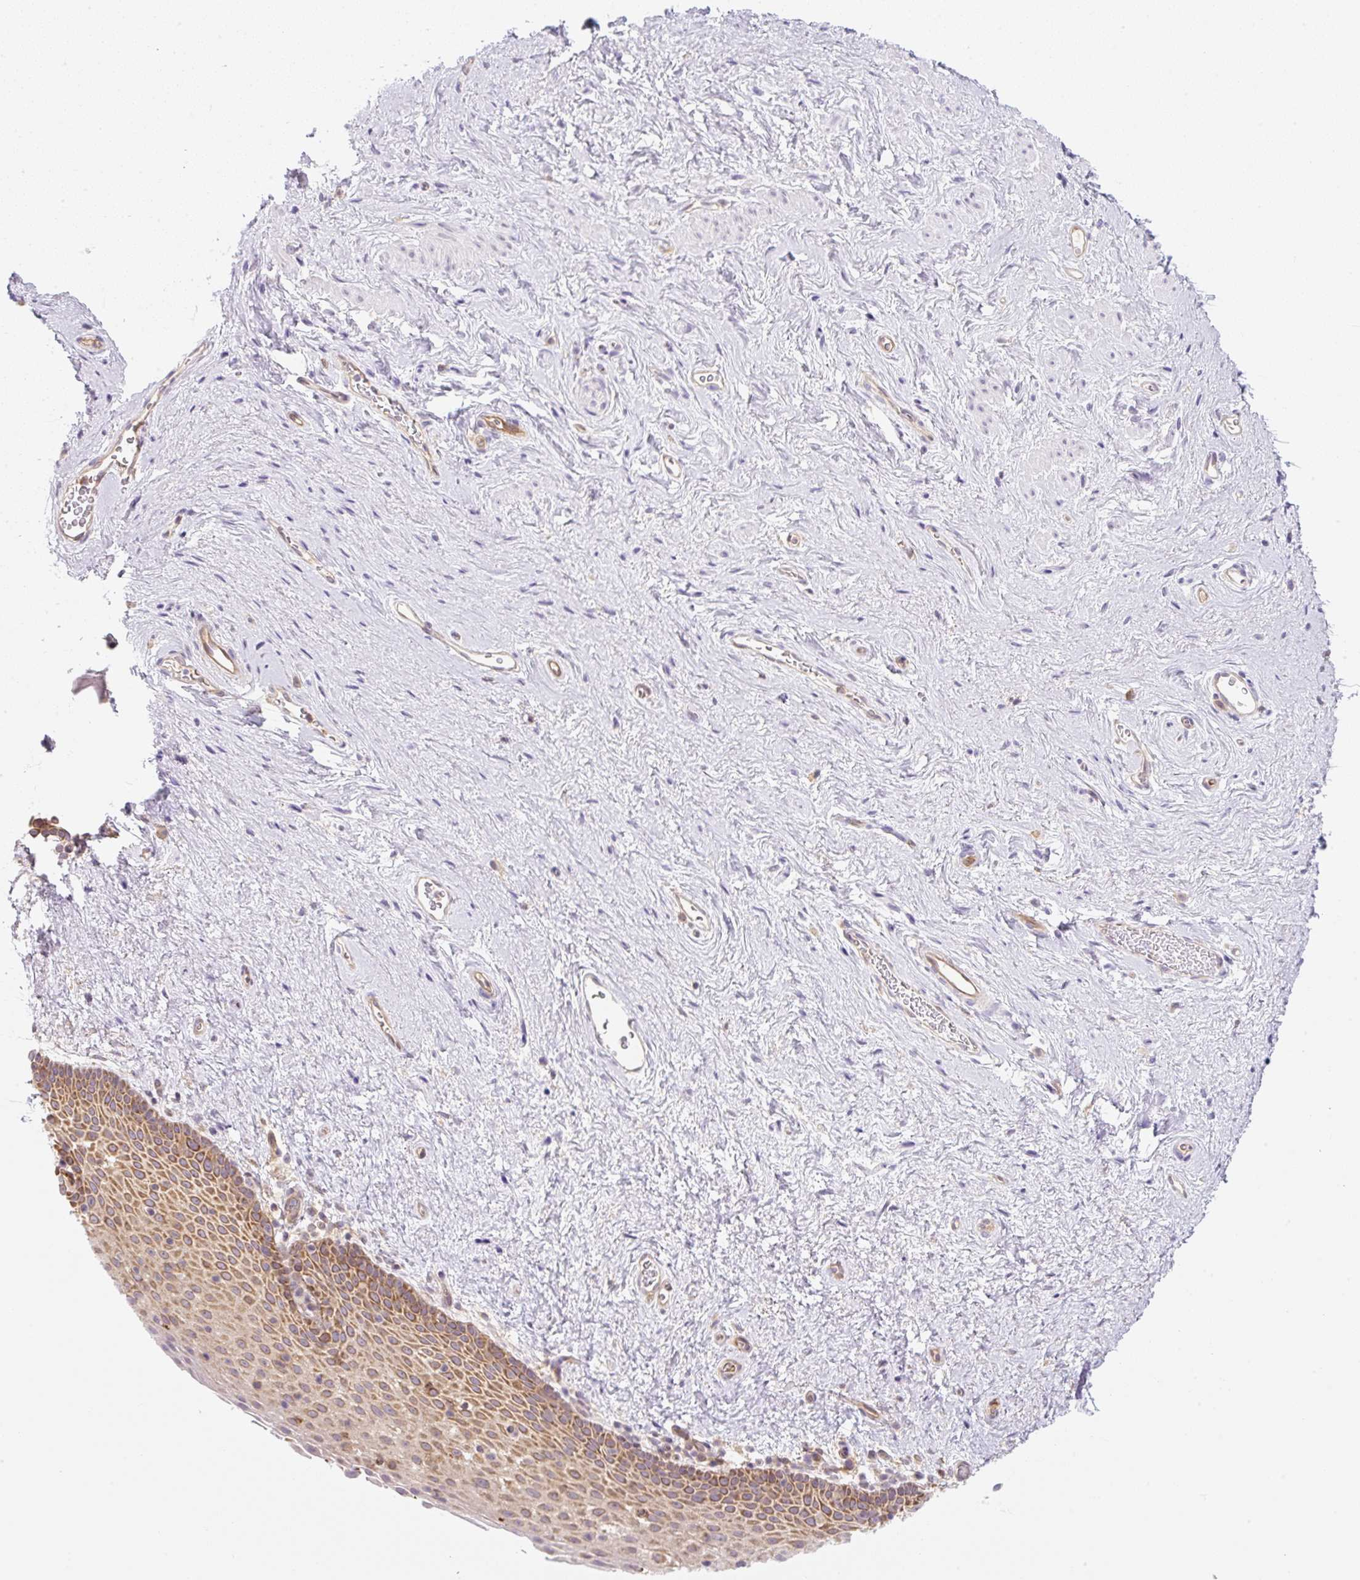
{"staining": {"intensity": "moderate", "quantity": "25%-75%", "location": "cytoplasmic/membranous"}, "tissue": "vagina", "cell_type": "Squamous epithelial cells", "image_type": "normal", "snomed": [{"axis": "morphology", "description": "Normal tissue, NOS"}, {"axis": "topography", "description": "Vagina"}], "caption": "Vagina stained with a brown dye shows moderate cytoplasmic/membranous positive positivity in about 25%-75% of squamous epithelial cells.", "gene": "OMA1", "patient": {"sex": "female", "age": 61}}